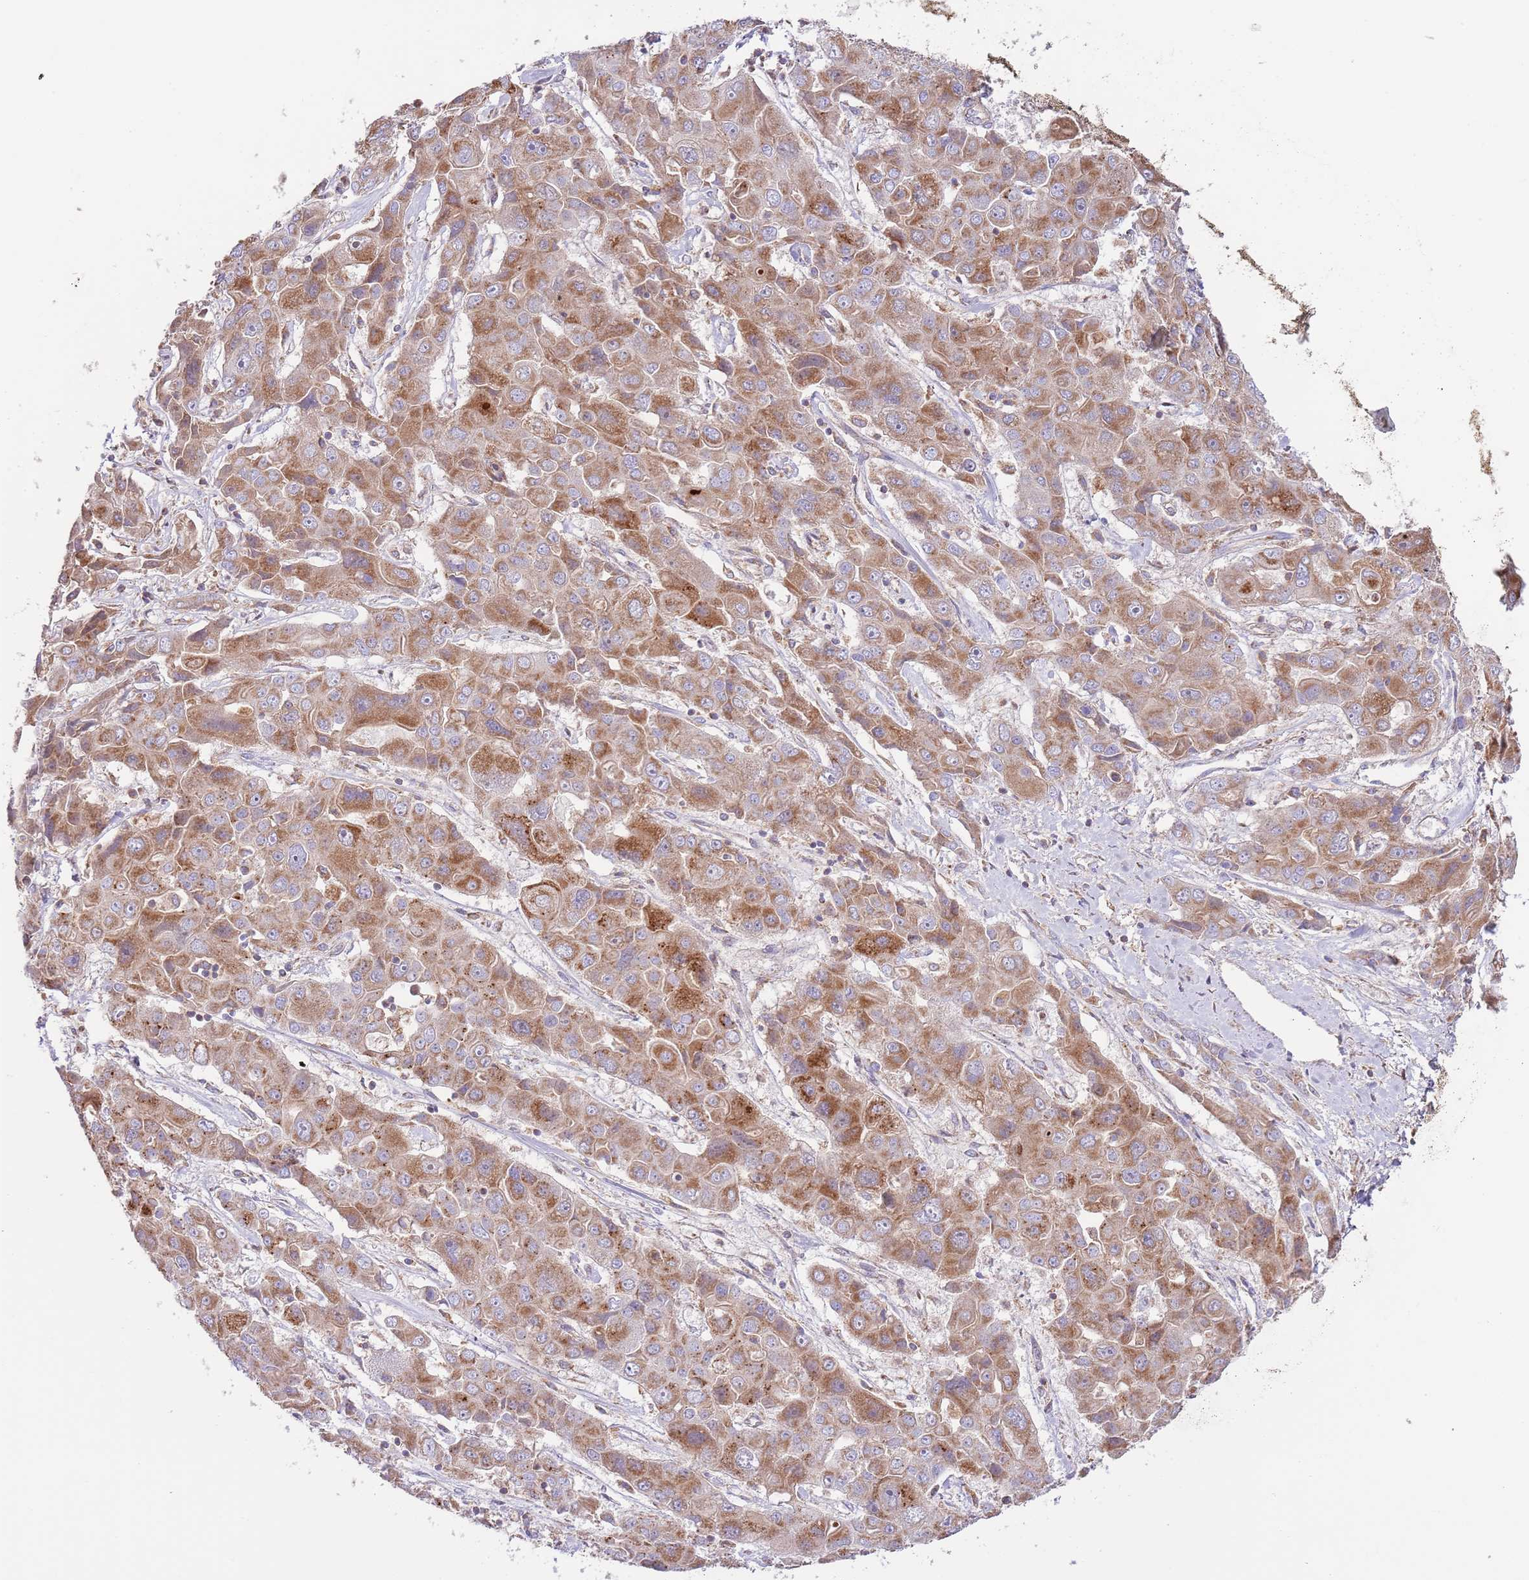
{"staining": {"intensity": "strong", "quantity": ">75%", "location": "cytoplasmic/membranous"}, "tissue": "liver cancer", "cell_type": "Tumor cells", "image_type": "cancer", "snomed": [{"axis": "morphology", "description": "Cholangiocarcinoma"}, {"axis": "topography", "description": "Liver"}], "caption": "Protein analysis of liver cancer (cholangiocarcinoma) tissue shows strong cytoplasmic/membranous expression in about >75% of tumor cells.", "gene": "DNAJA3", "patient": {"sex": "male", "age": 67}}